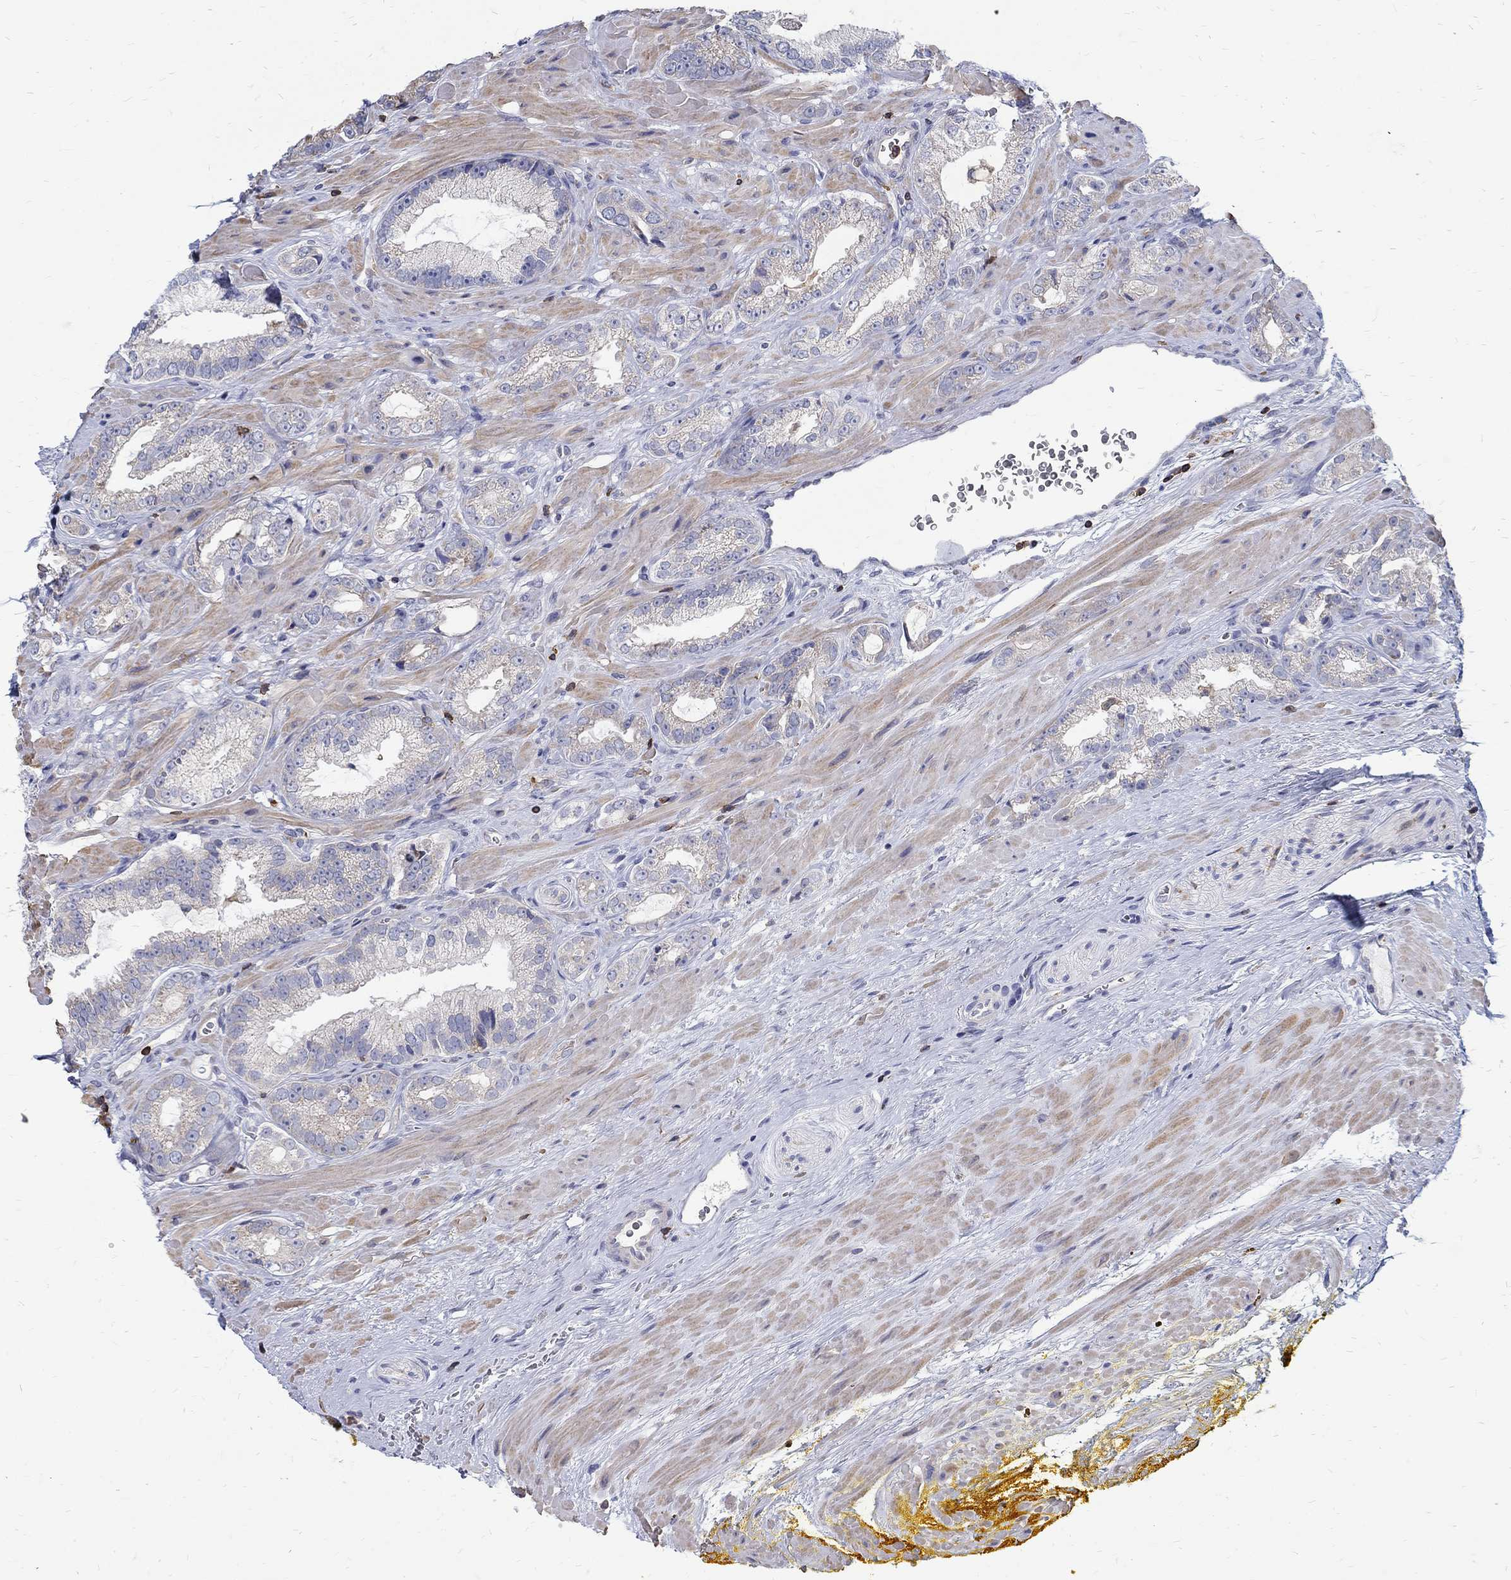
{"staining": {"intensity": "weak", "quantity": "<25%", "location": "cytoplasmic/membranous"}, "tissue": "prostate cancer", "cell_type": "Tumor cells", "image_type": "cancer", "snomed": [{"axis": "morphology", "description": "Adenocarcinoma, NOS"}, {"axis": "topography", "description": "Prostate"}], "caption": "This is an immunohistochemistry (IHC) photomicrograph of human prostate adenocarcinoma. There is no staining in tumor cells.", "gene": "AGAP2", "patient": {"sex": "male", "age": 67}}